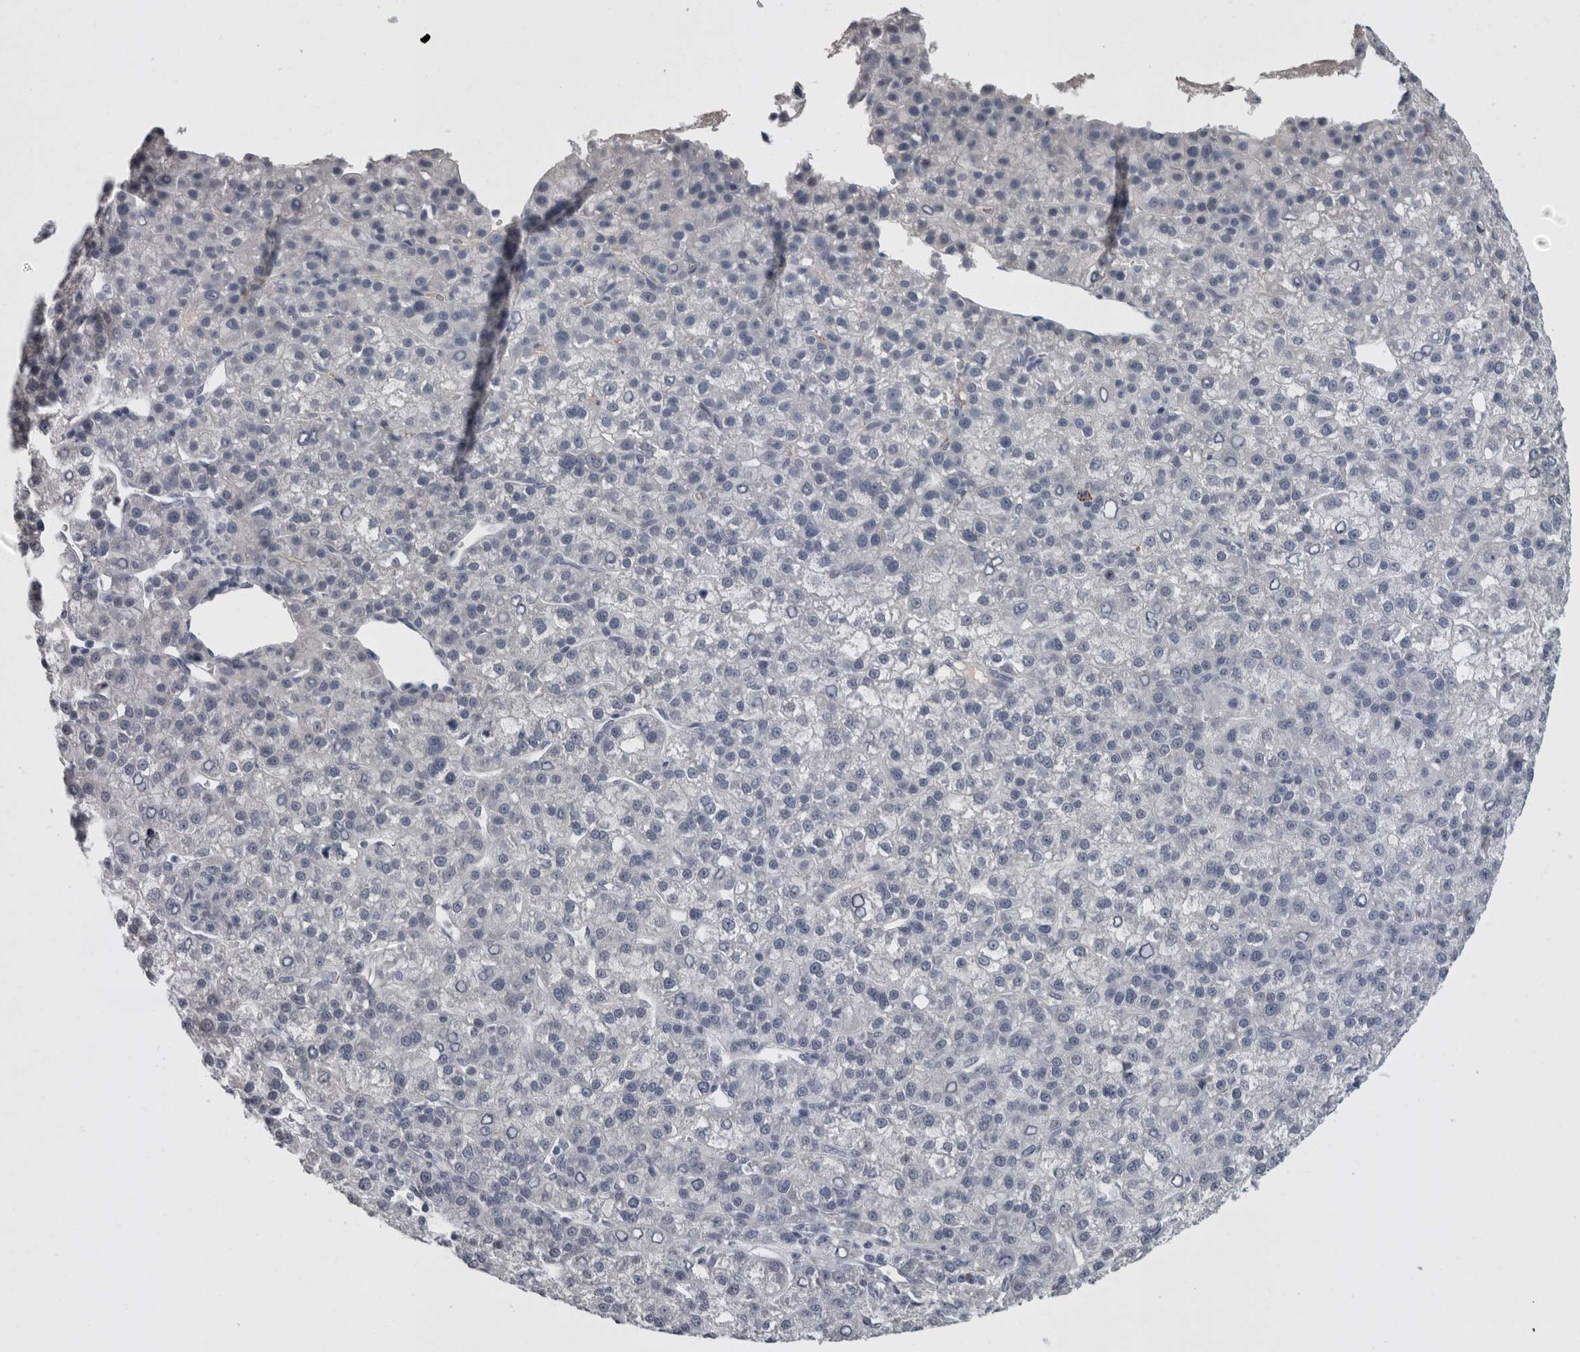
{"staining": {"intensity": "negative", "quantity": "none", "location": "none"}, "tissue": "liver cancer", "cell_type": "Tumor cells", "image_type": "cancer", "snomed": [{"axis": "morphology", "description": "Carcinoma, Hepatocellular, NOS"}, {"axis": "topography", "description": "Liver"}], "caption": "The immunohistochemistry (IHC) histopathology image has no significant staining in tumor cells of liver cancer (hepatocellular carcinoma) tissue.", "gene": "SLC25A39", "patient": {"sex": "female", "age": 58}}